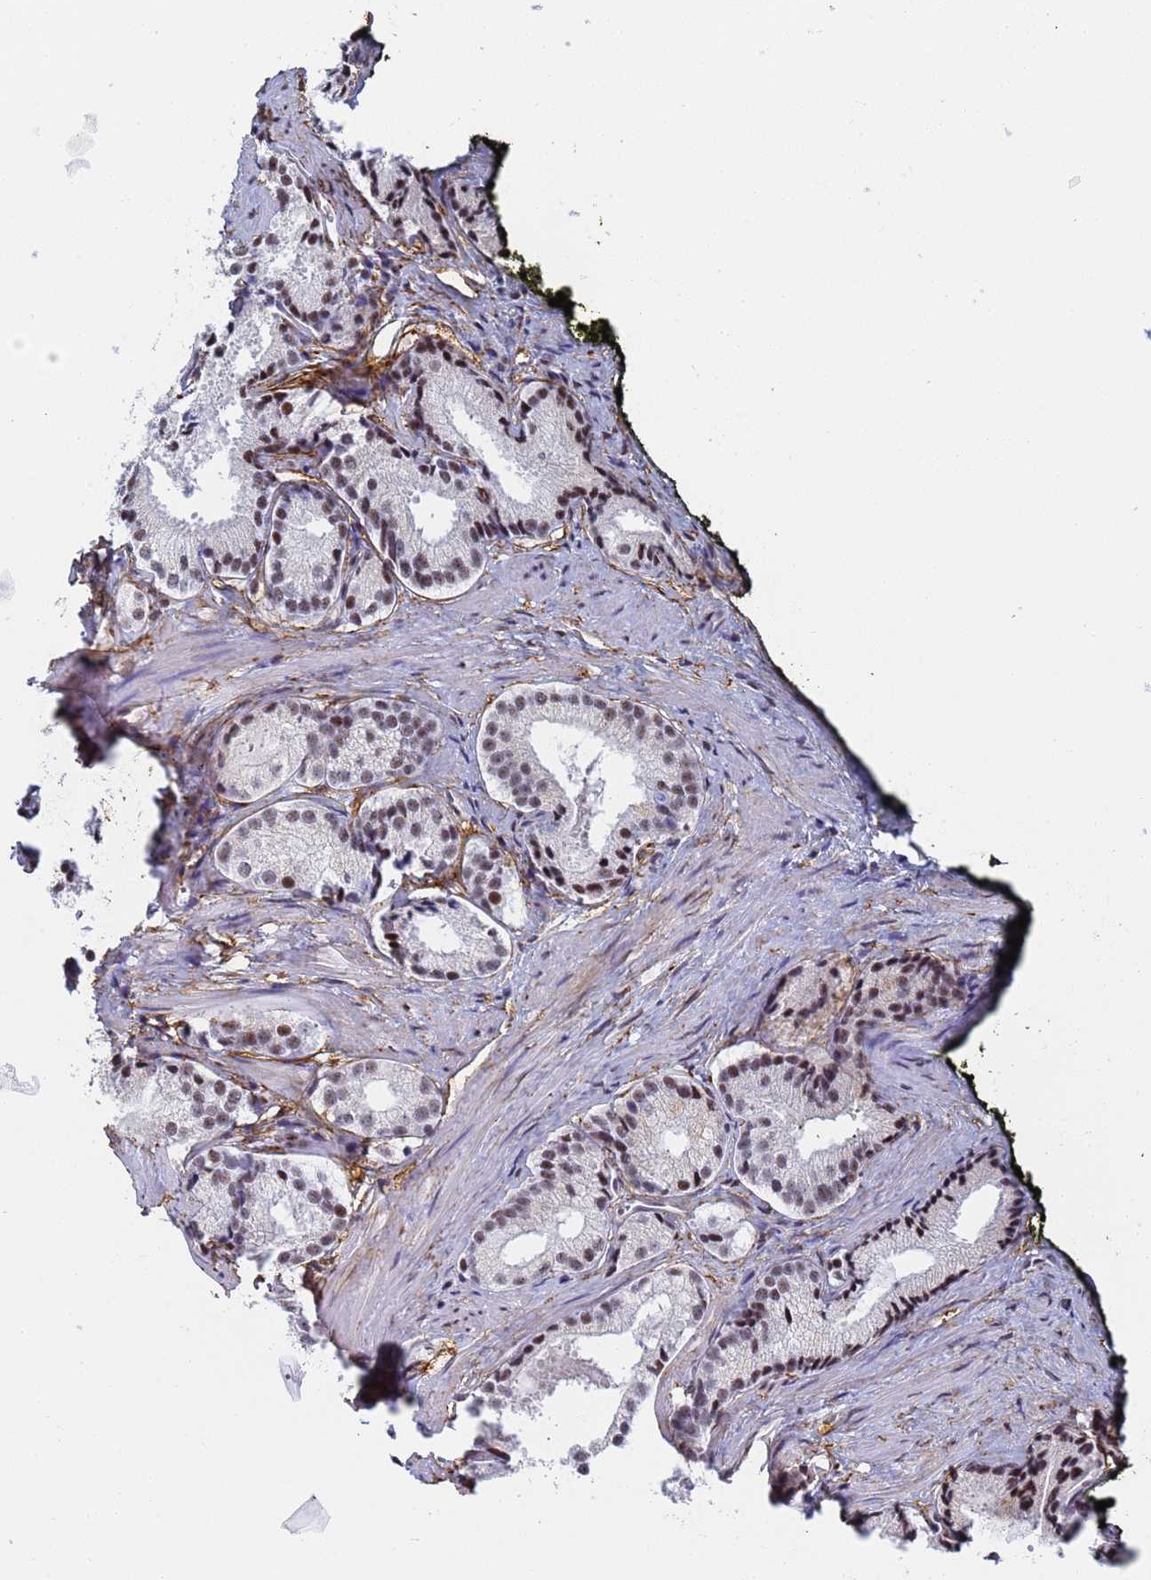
{"staining": {"intensity": "moderate", "quantity": "25%-75%", "location": "nuclear"}, "tissue": "prostate cancer", "cell_type": "Tumor cells", "image_type": "cancer", "snomed": [{"axis": "morphology", "description": "Adenocarcinoma, Low grade"}, {"axis": "topography", "description": "Prostate"}], "caption": "Low-grade adenocarcinoma (prostate) stained with DAB IHC exhibits medium levels of moderate nuclear positivity in about 25%-75% of tumor cells. (DAB (3,3'-diaminobenzidine) IHC, brown staining for protein, blue staining for nuclei).", "gene": "PRRT4", "patient": {"sex": "male", "age": 57}}